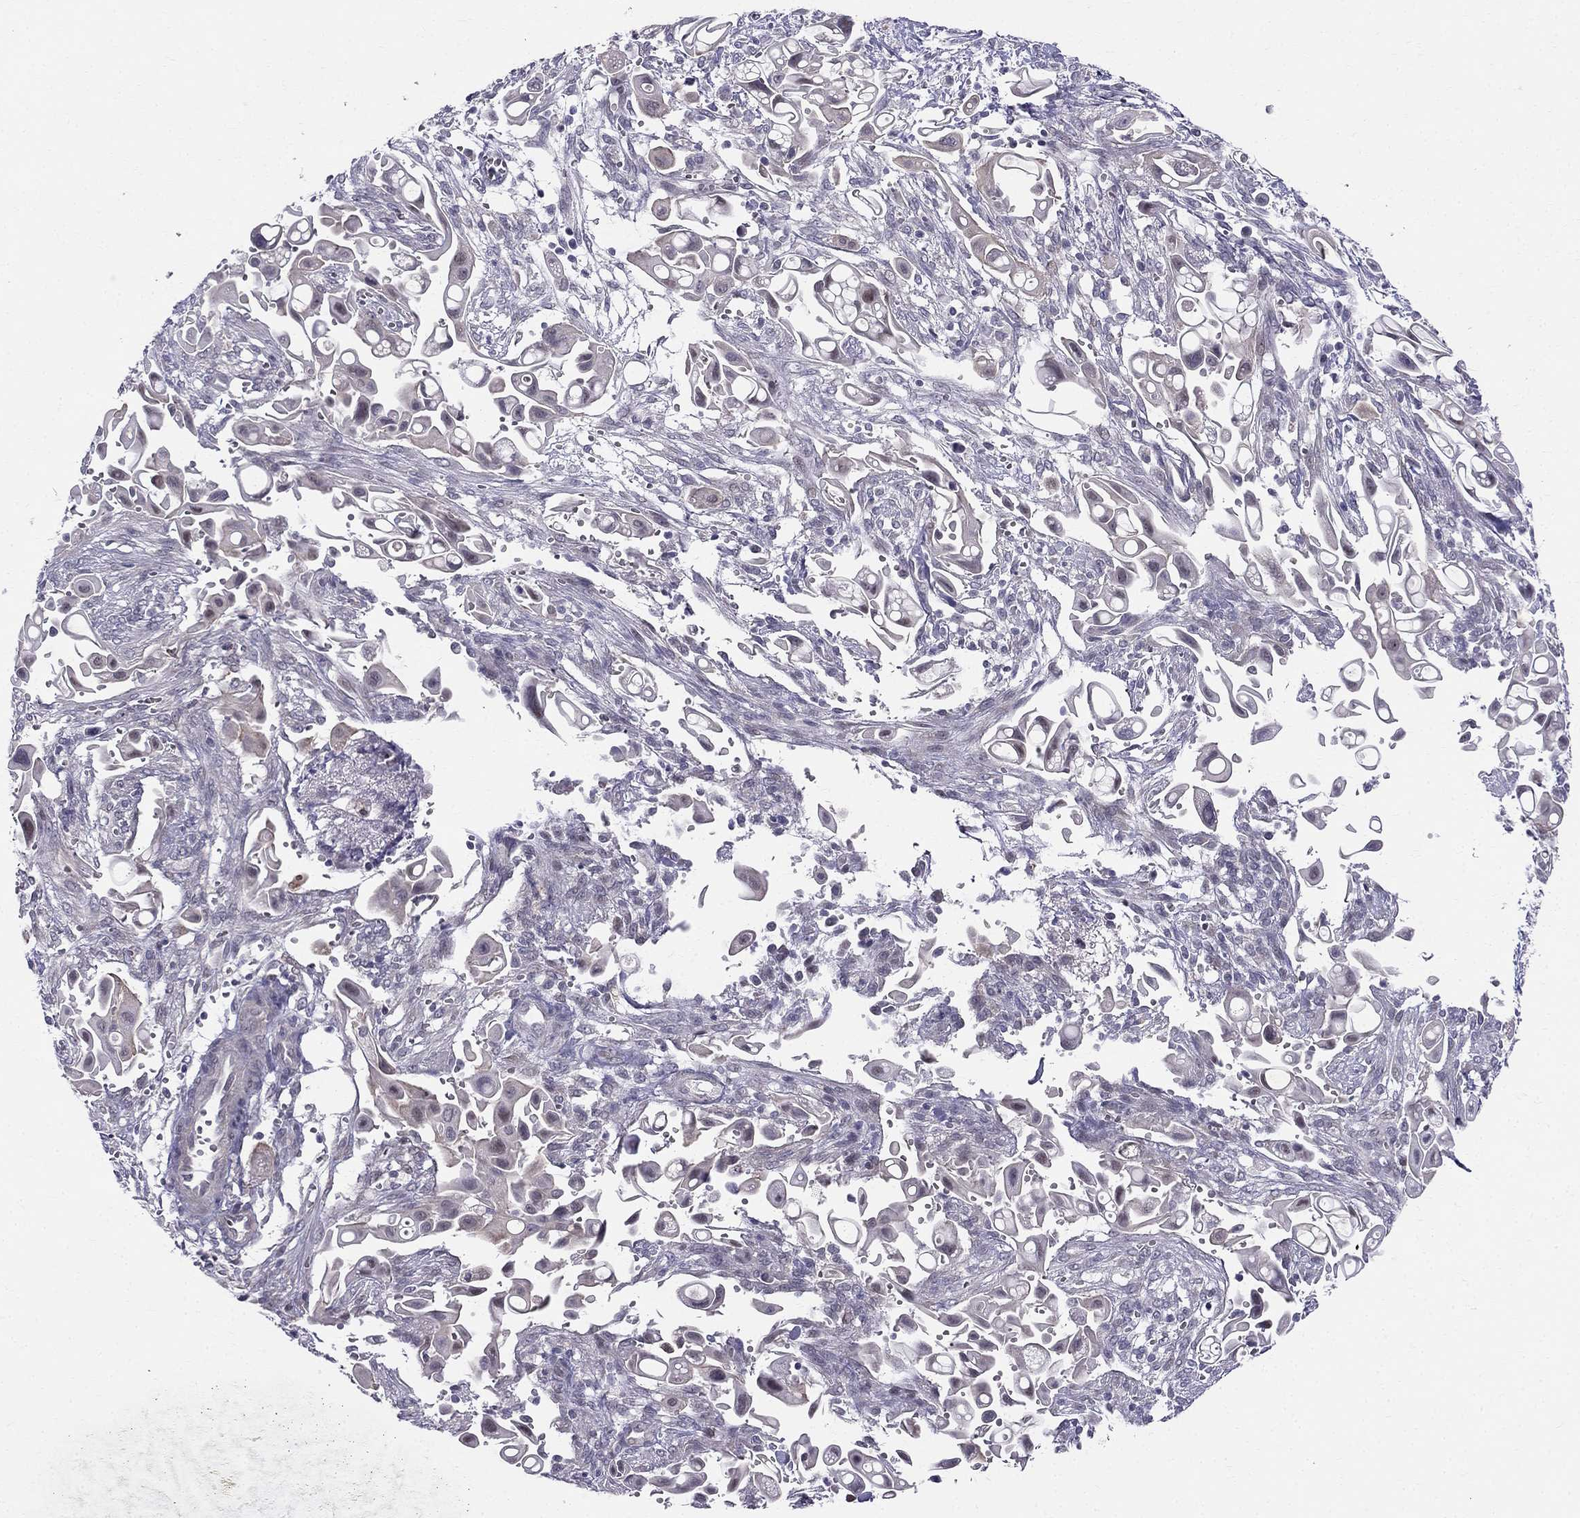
{"staining": {"intensity": "negative", "quantity": "none", "location": "none"}, "tissue": "pancreatic cancer", "cell_type": "Tumor cells", "image_type": "cancer", "snomed": [{"axis": "morphology", "description": "Adenocarcinoma, NOS"}, {"axis": "topography", "description": "Pancreas"}], "caption": "Tumor cells show no significant staining in pancreatic cancer (adenocarcinoma).", "gene": "BAG5", "patient": {"sex": "male", "age": 50}}